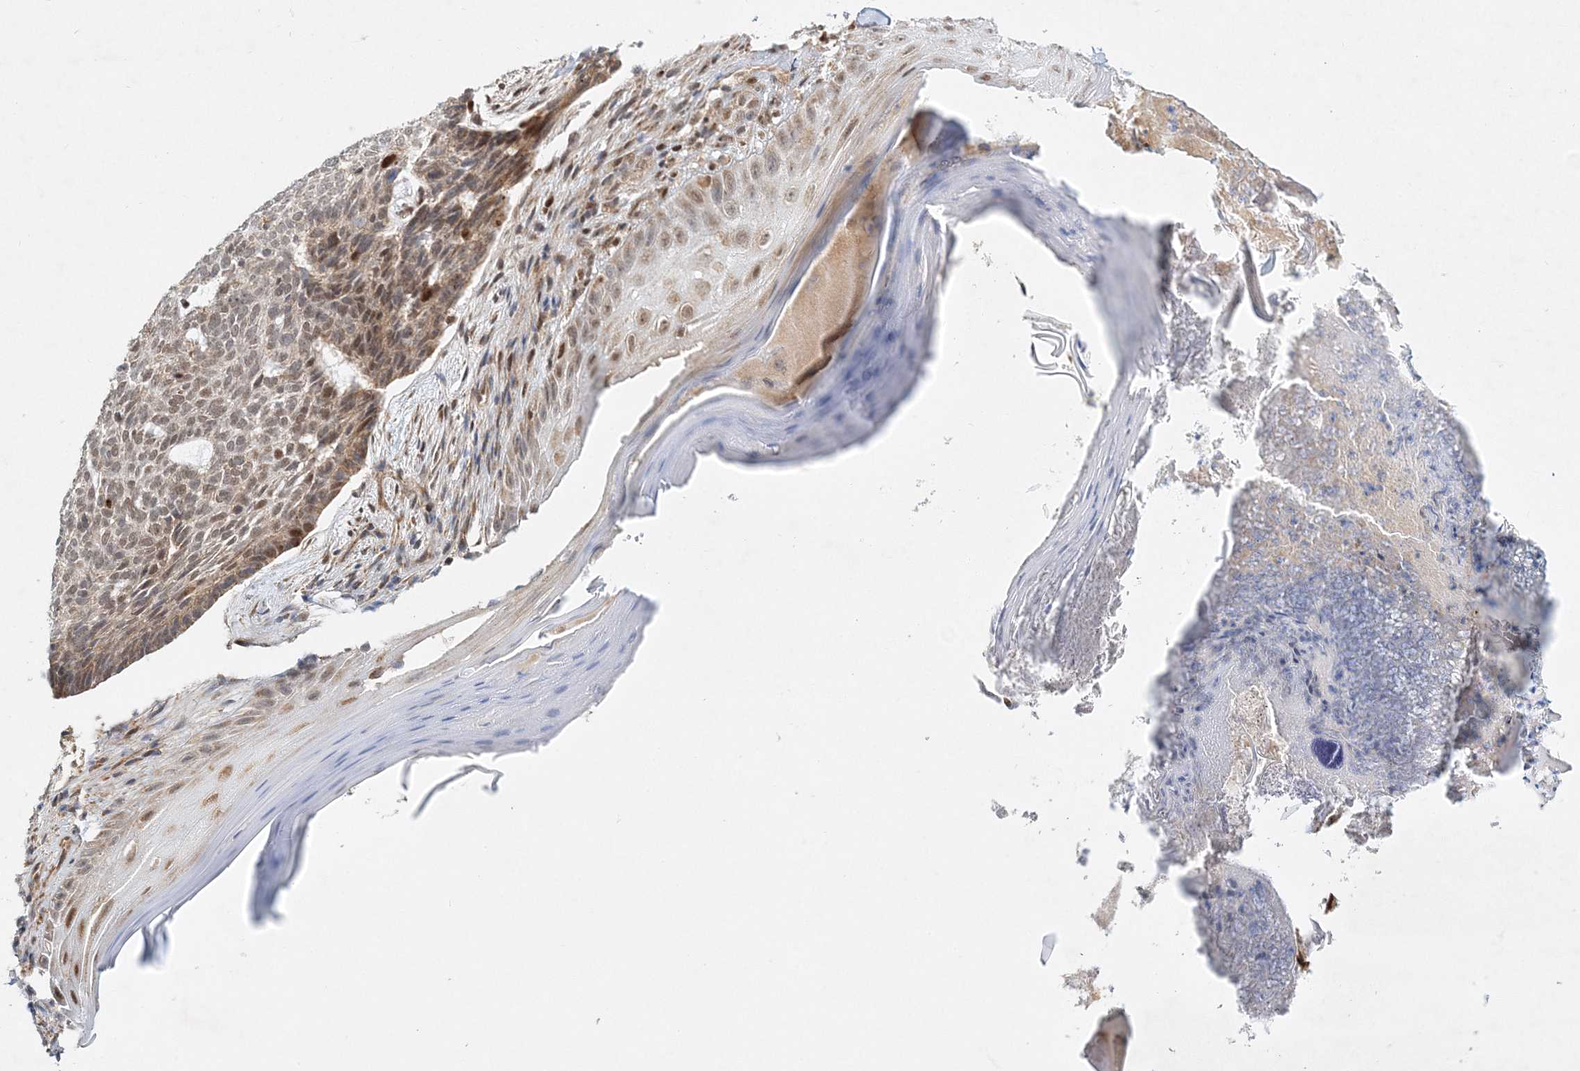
{"staining": {"intensity": "weak", "quantity": "<25%", "location": "cytoplasmic/membranous,nuclear"}, "tissue": "skin cancer", "cell_type": "Tumor cells", "image_type": "cancer", "snomed": [{"axis": "morphology", "description": "Normal tissue, NOS"}, {"axis": "morphology", "description": "Basal cell carcinoma"}, {"axis": "topography", "description": "Skin"}], "caption": "Basal cell carcinoma (skin) was stained to show a protein in brown. There is no significant positivity in tumor cells. (Immunohistochemistry (ihc), brightfield microscopy, high magnification).", "gene": "RAB11FIP2", "patient": {"sex": "male", "age": 50}}